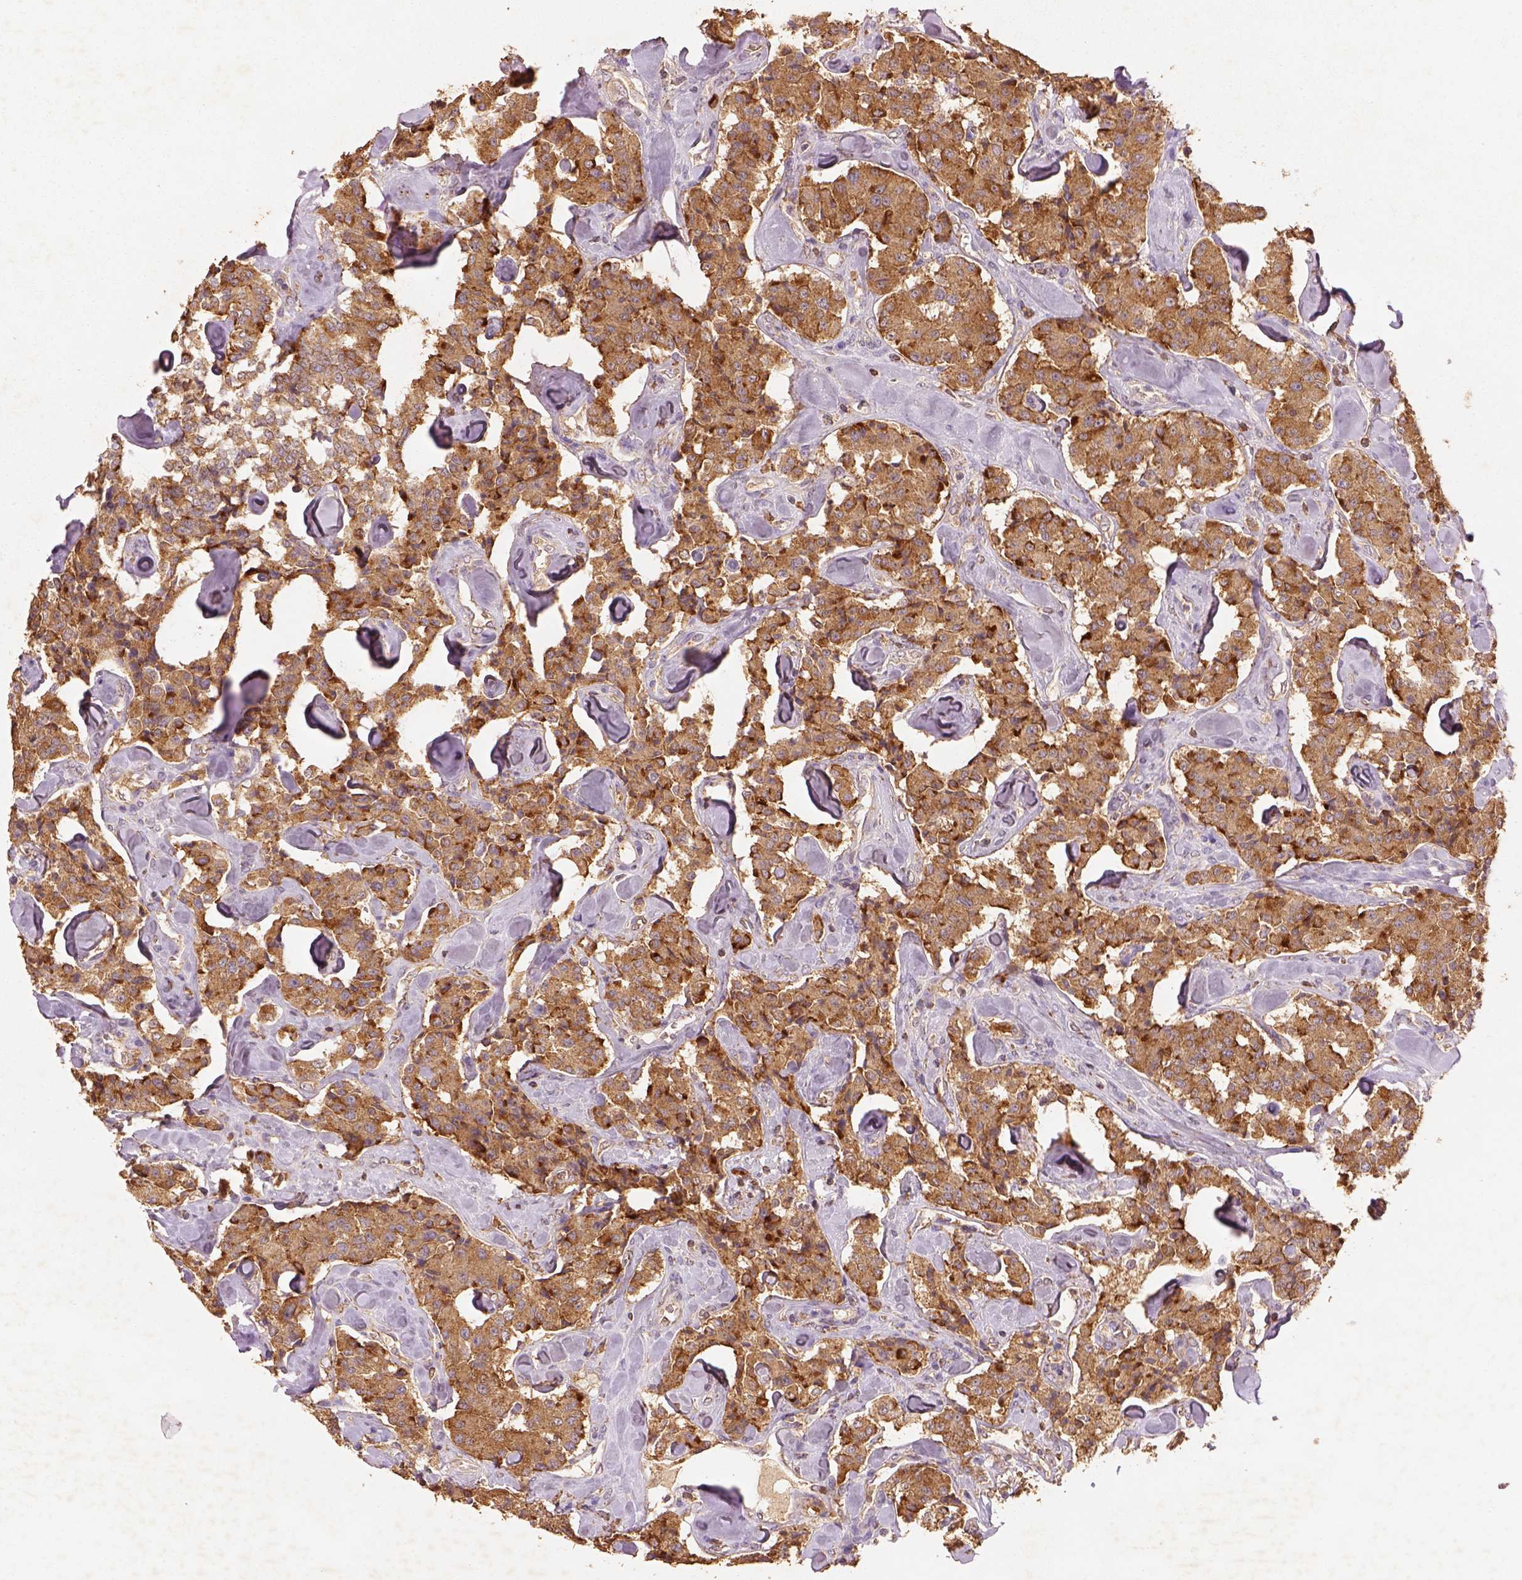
{"staining": {"intensity": "strong", "quantity": ">75%", "location": "cytoplasmic/membranous"}, "tissue": "carcinoid", "cell_type": "Tumor cells", "image_type": "cancer", "snomed": [{"axis": "morphology", "description": "Carcinoid, malignant, NOS"}, {"axis": "topography", "description": "Pancreas"}], "caption": "This histopathology image exhibits immunohistochemistry staining of human carcinoid, with high strong cytoplasmic/membranous positivity in about >75% of tumor cells.", "gene": "AP2B1", "patient": {"sex": "male", "age": 41}}